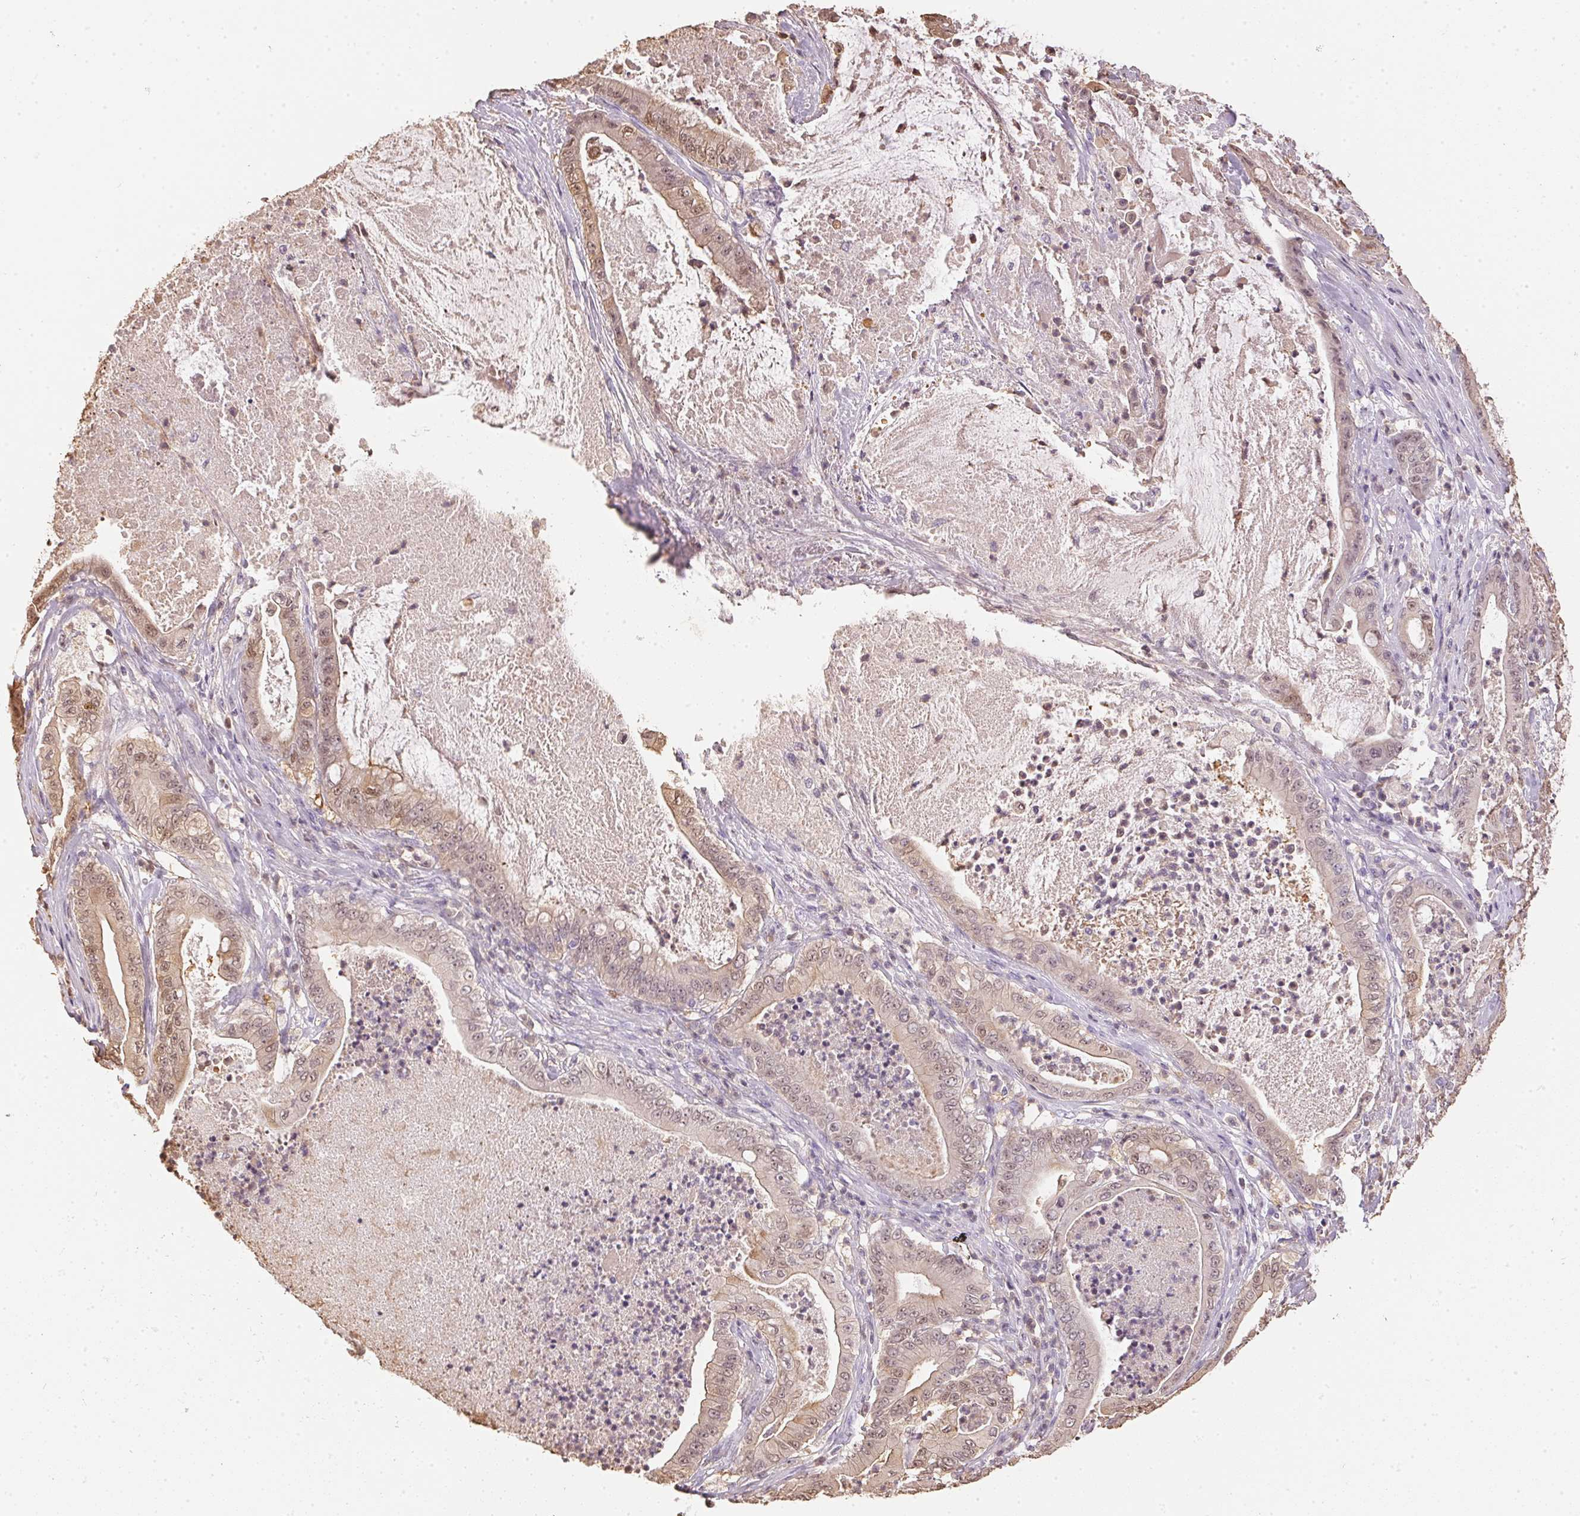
{"staining": {"intensity": "weak", "quantity": ">75%", "location": "cytoplasmic/membranous,nuclear"}, "tissue": "pancreatic cancer", "cell_type": "Tumor cells", "image_type": "cancer", "snomed": [{"axis": "morphology", "description": "Adenocarcinoma, NOS"}, {"axis": "topography", "description": "Pancreas"}], "caption": "Adenocarcinoma (pancreatic) stained with DAB immunohistochemistry reveals low levels of weak cytoplasmic/membranous and nuclear positivity in approximately >75% of tumor cells.", "gene": "S100A3", "patient": {"sex": "male", "age": 71}}